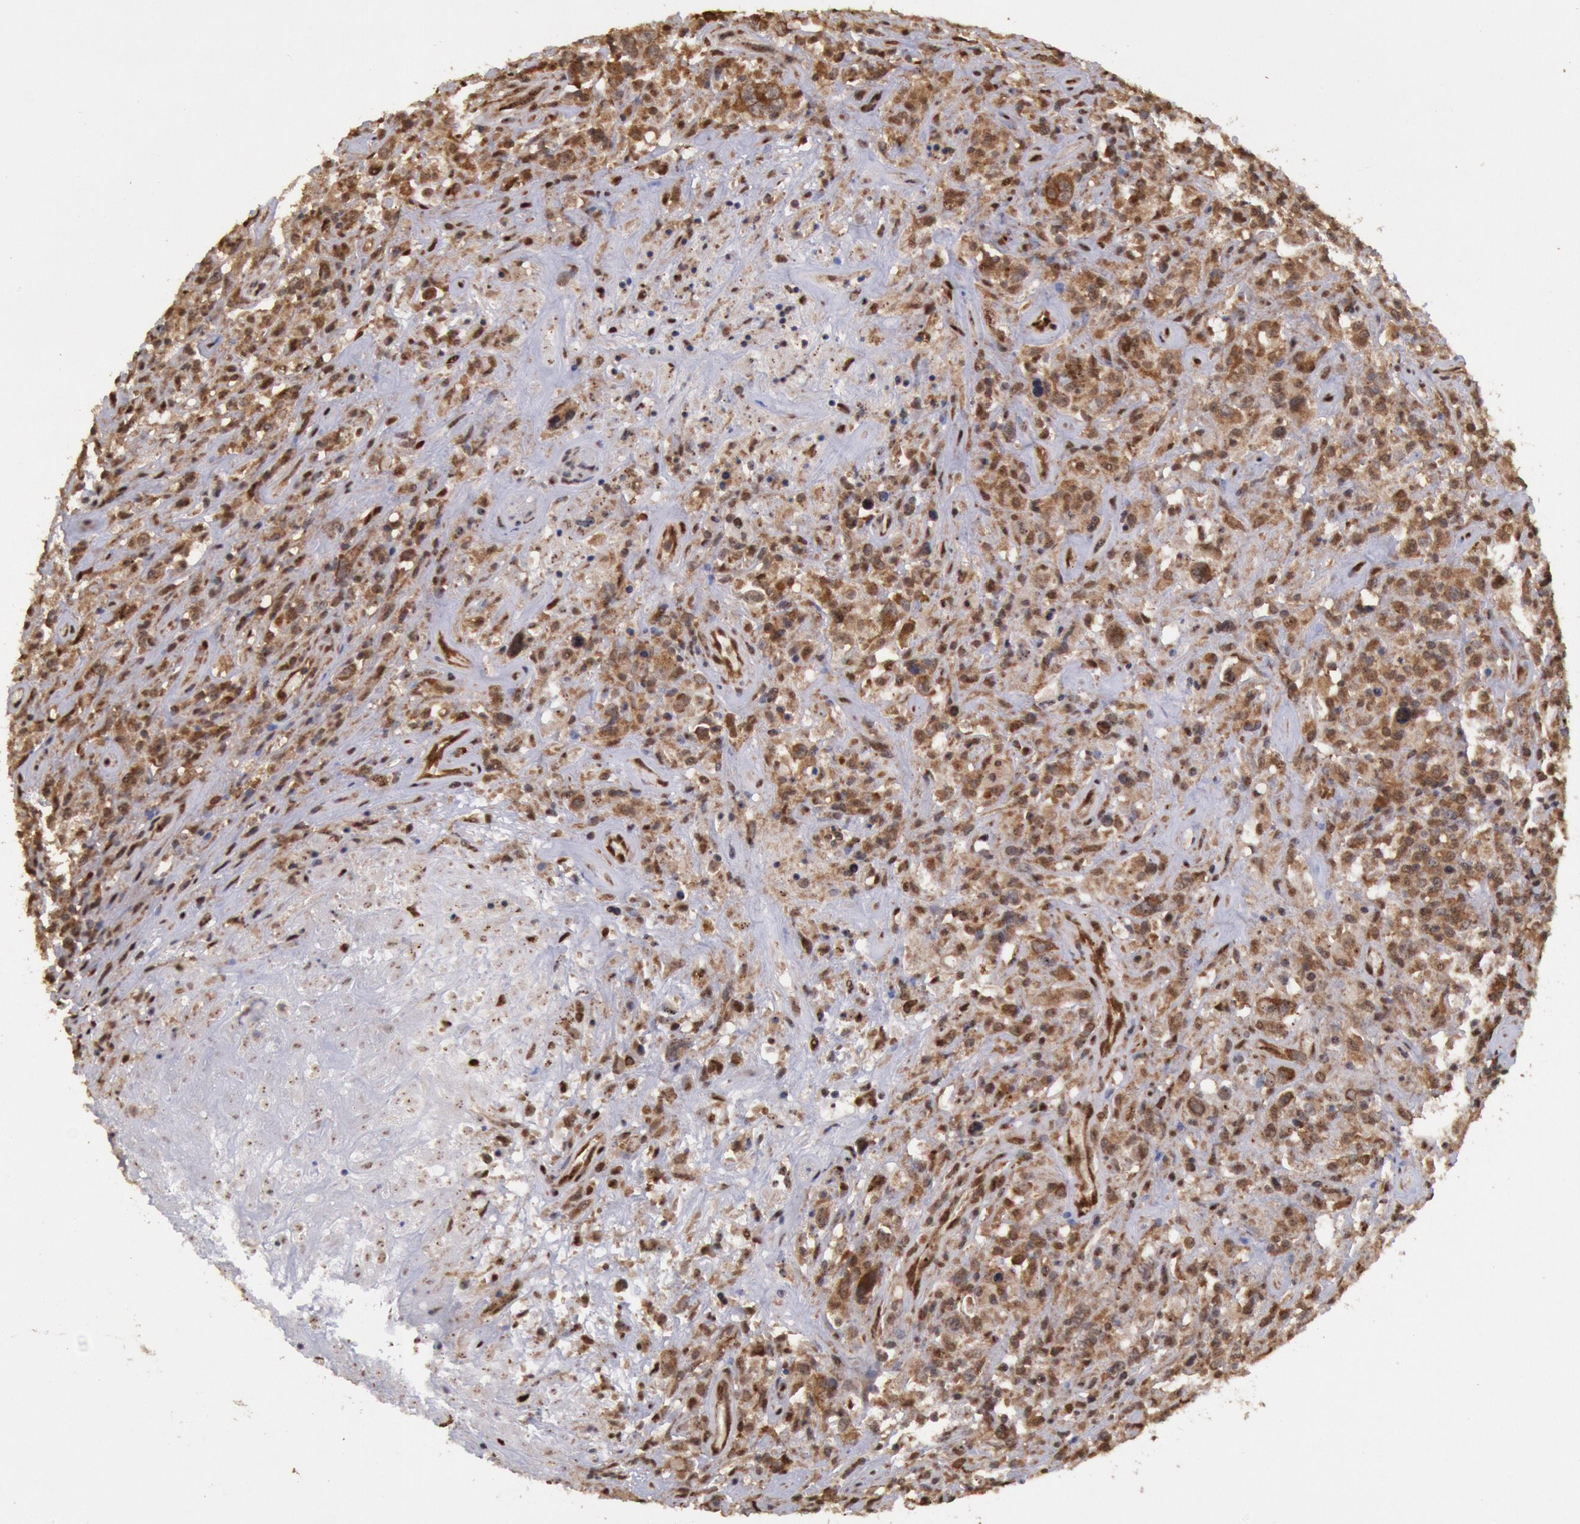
{"staining": {"intensity": "moderate", "quantity": ">75%", "location": "cytoplasmic/membranous"}, "tissue": "lymphoma", "cell_type": "Tumor cells", "image_type": "cancer", "snomed": [{"axis": "morphology", "description": "Hodgkin's disease, NOS"}, {"axis": "topography", "description": "Lymph node"}], "caption": "Hodgkin's disease tissue reveals moderate cytoplasmic/membranous expression in approximately >75% of tumor cells The staining is performed using DAB (3,3'-diaminobenzidine) brown chromogen to label protein expression. The nuclei are counter-stained blue using hematoxylin.", "gene": "STX17", "patient": {"sex": "male", "age": 46}}